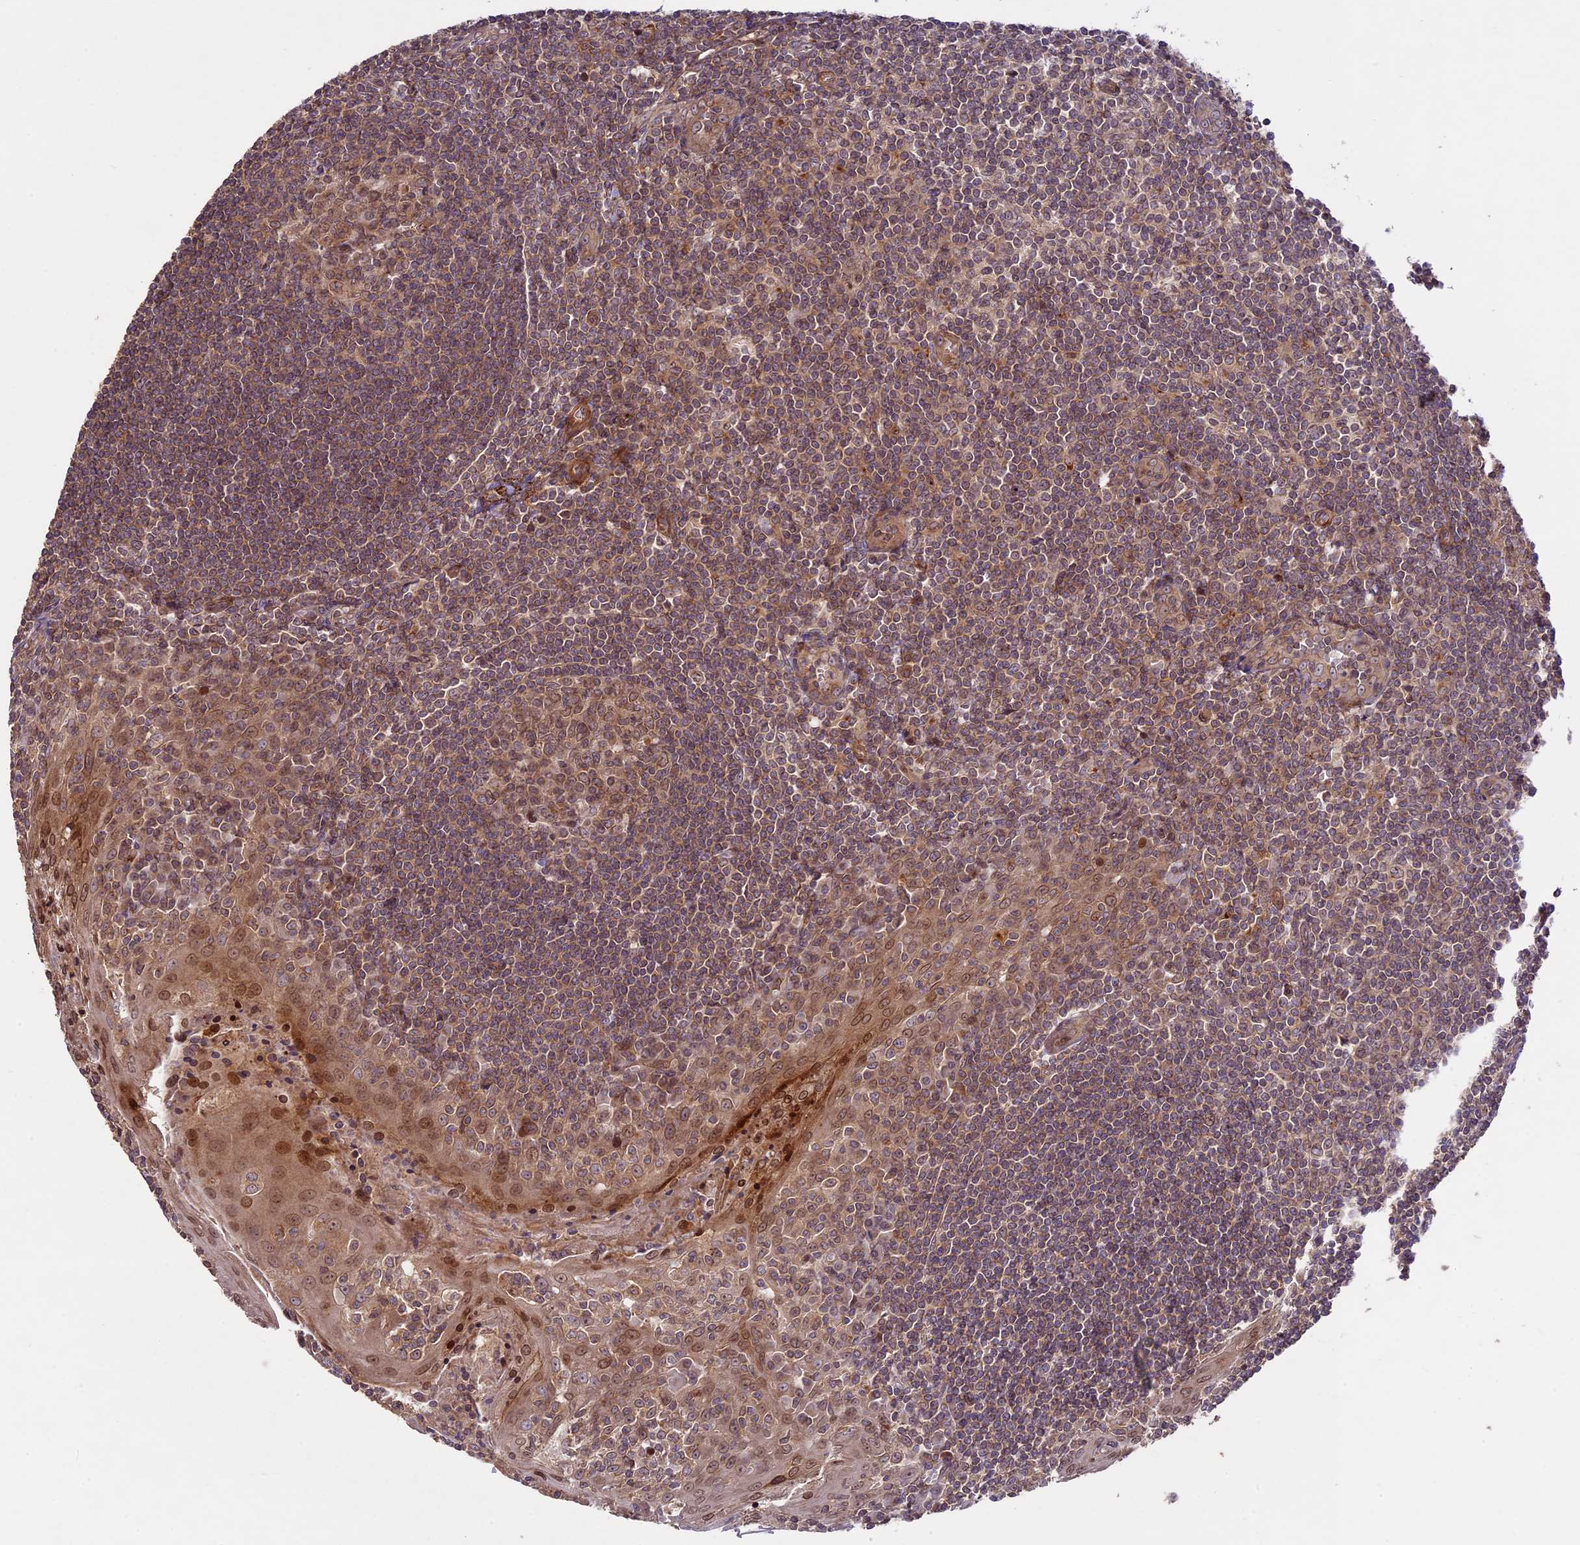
{"staining": {"intensity": "moderate", "quantity": ">75%", "location": "cytoplasmic/membranous,nuclear"}, "tissue": "tonsil", "cell_type": "Germinal center cells", "image_type": "normal", "snomed": [{"axis": "morphology", "description": "Normal tissue, NOS"}, {"axis": "topography", "description": "Tonsil"}], "caption": "Immunohistochemical staining of normal human tonsil exhibits moderate cytoplasmic/membranous,nuclear protein expression in approximately >75% of germinal center cells. (DAB (3,3'-diaminobenzidine) IHC with brightfield microscopy, high magnification).", "gene": "DGKH", "patient": {"sex": "male", "age": 27}}